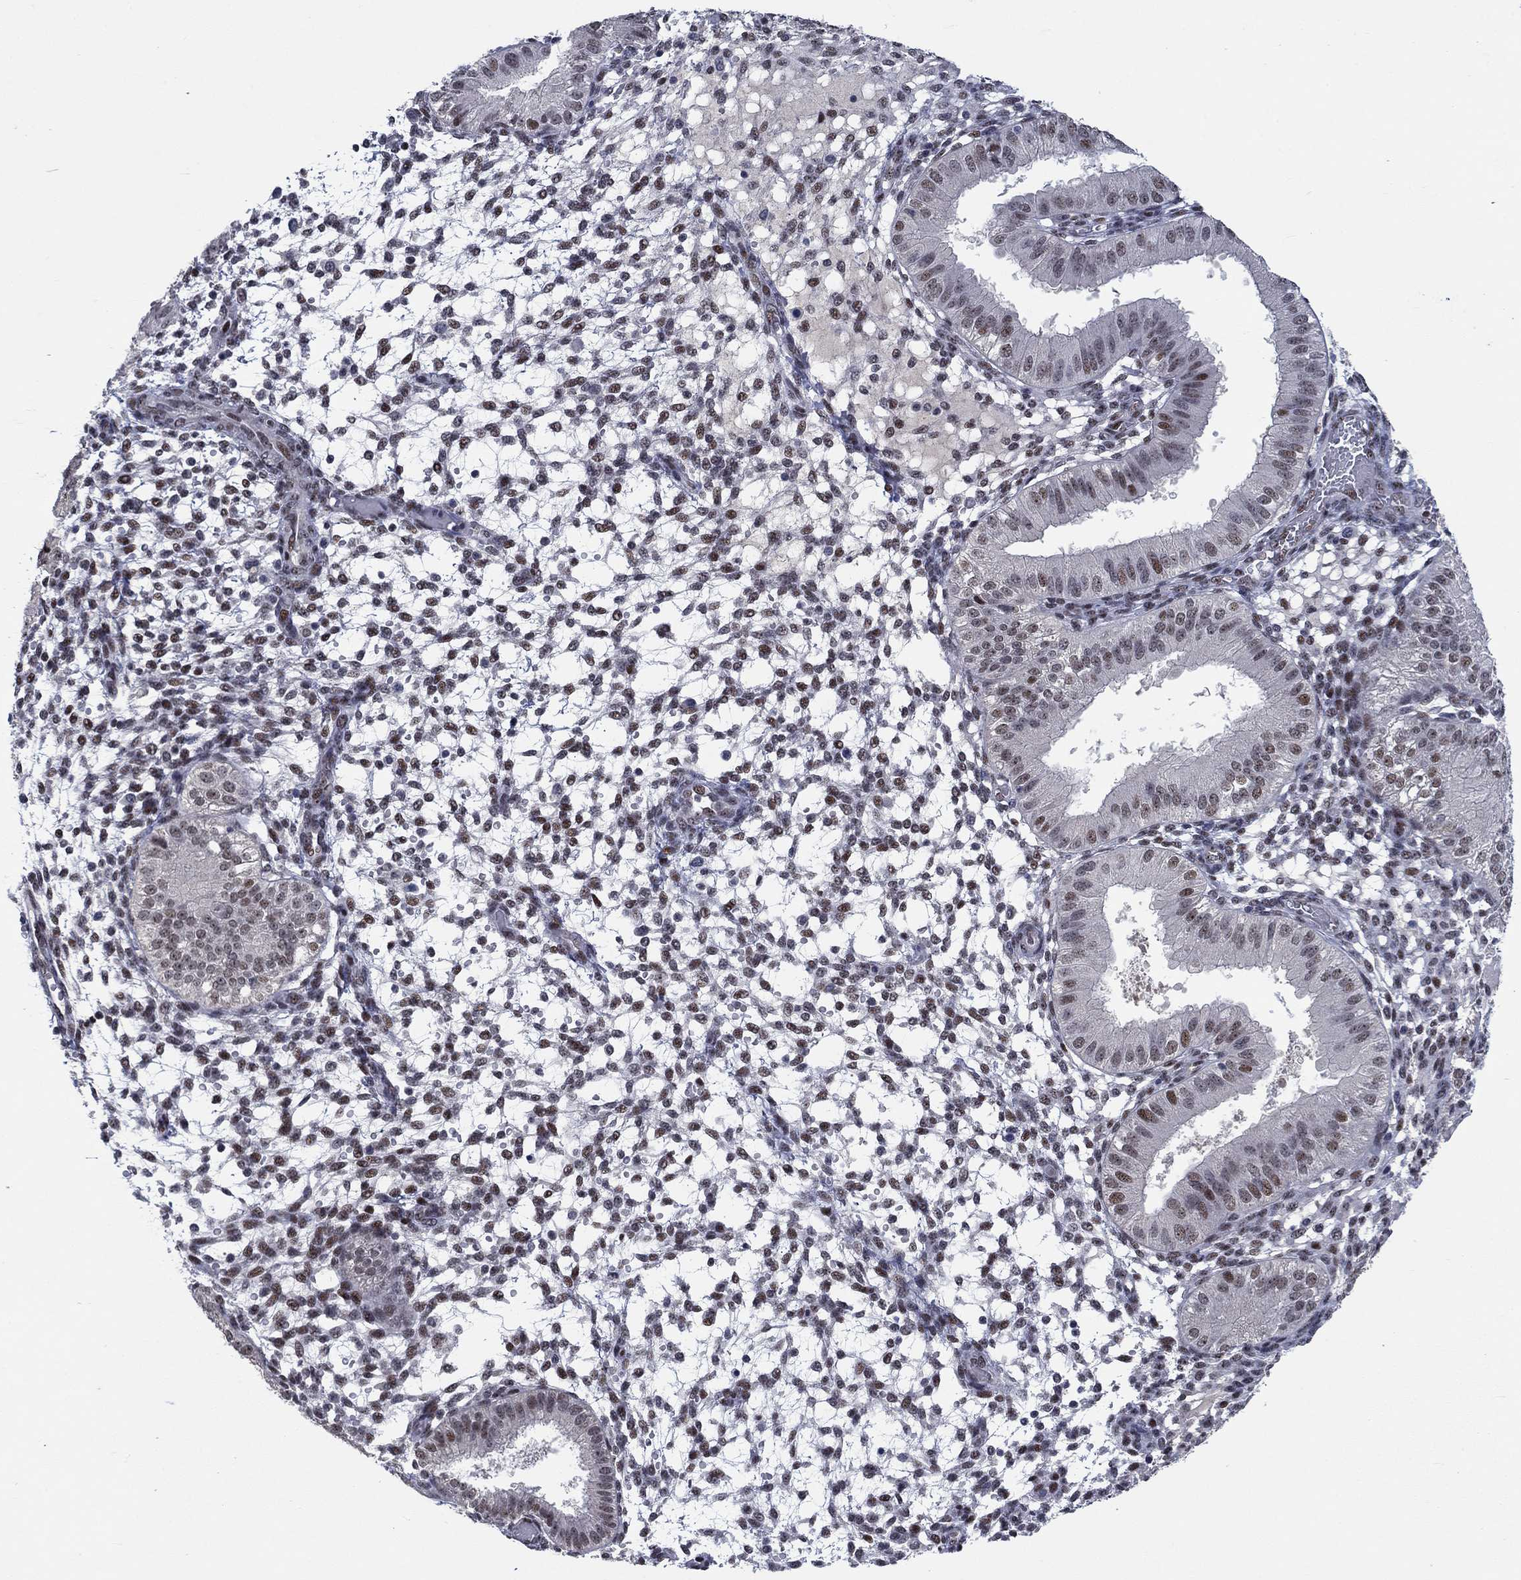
{"staining": {"intensity": "moderate", "quantity": "<25%", "location": "nuclear"}, "tissue": "endometrium", "cell_type": "Cells in endometrial stroma", "image_type": "normal", "snomed": [{"axis": "morphology", "description": "Normal tissue, NOS"}, {"axis": "topography", "description": "Endometrium"}], "caption": "Immunohistochemistry (DAB (3,3'-diaminobenzidine)) staining of unremarkable human endometrium exhibits moderate nuclear protein expression in approximately <25% of cells in endometrial stroma.", "gene": "HTN1", "patient": {"sex": "female", "age": 43}}